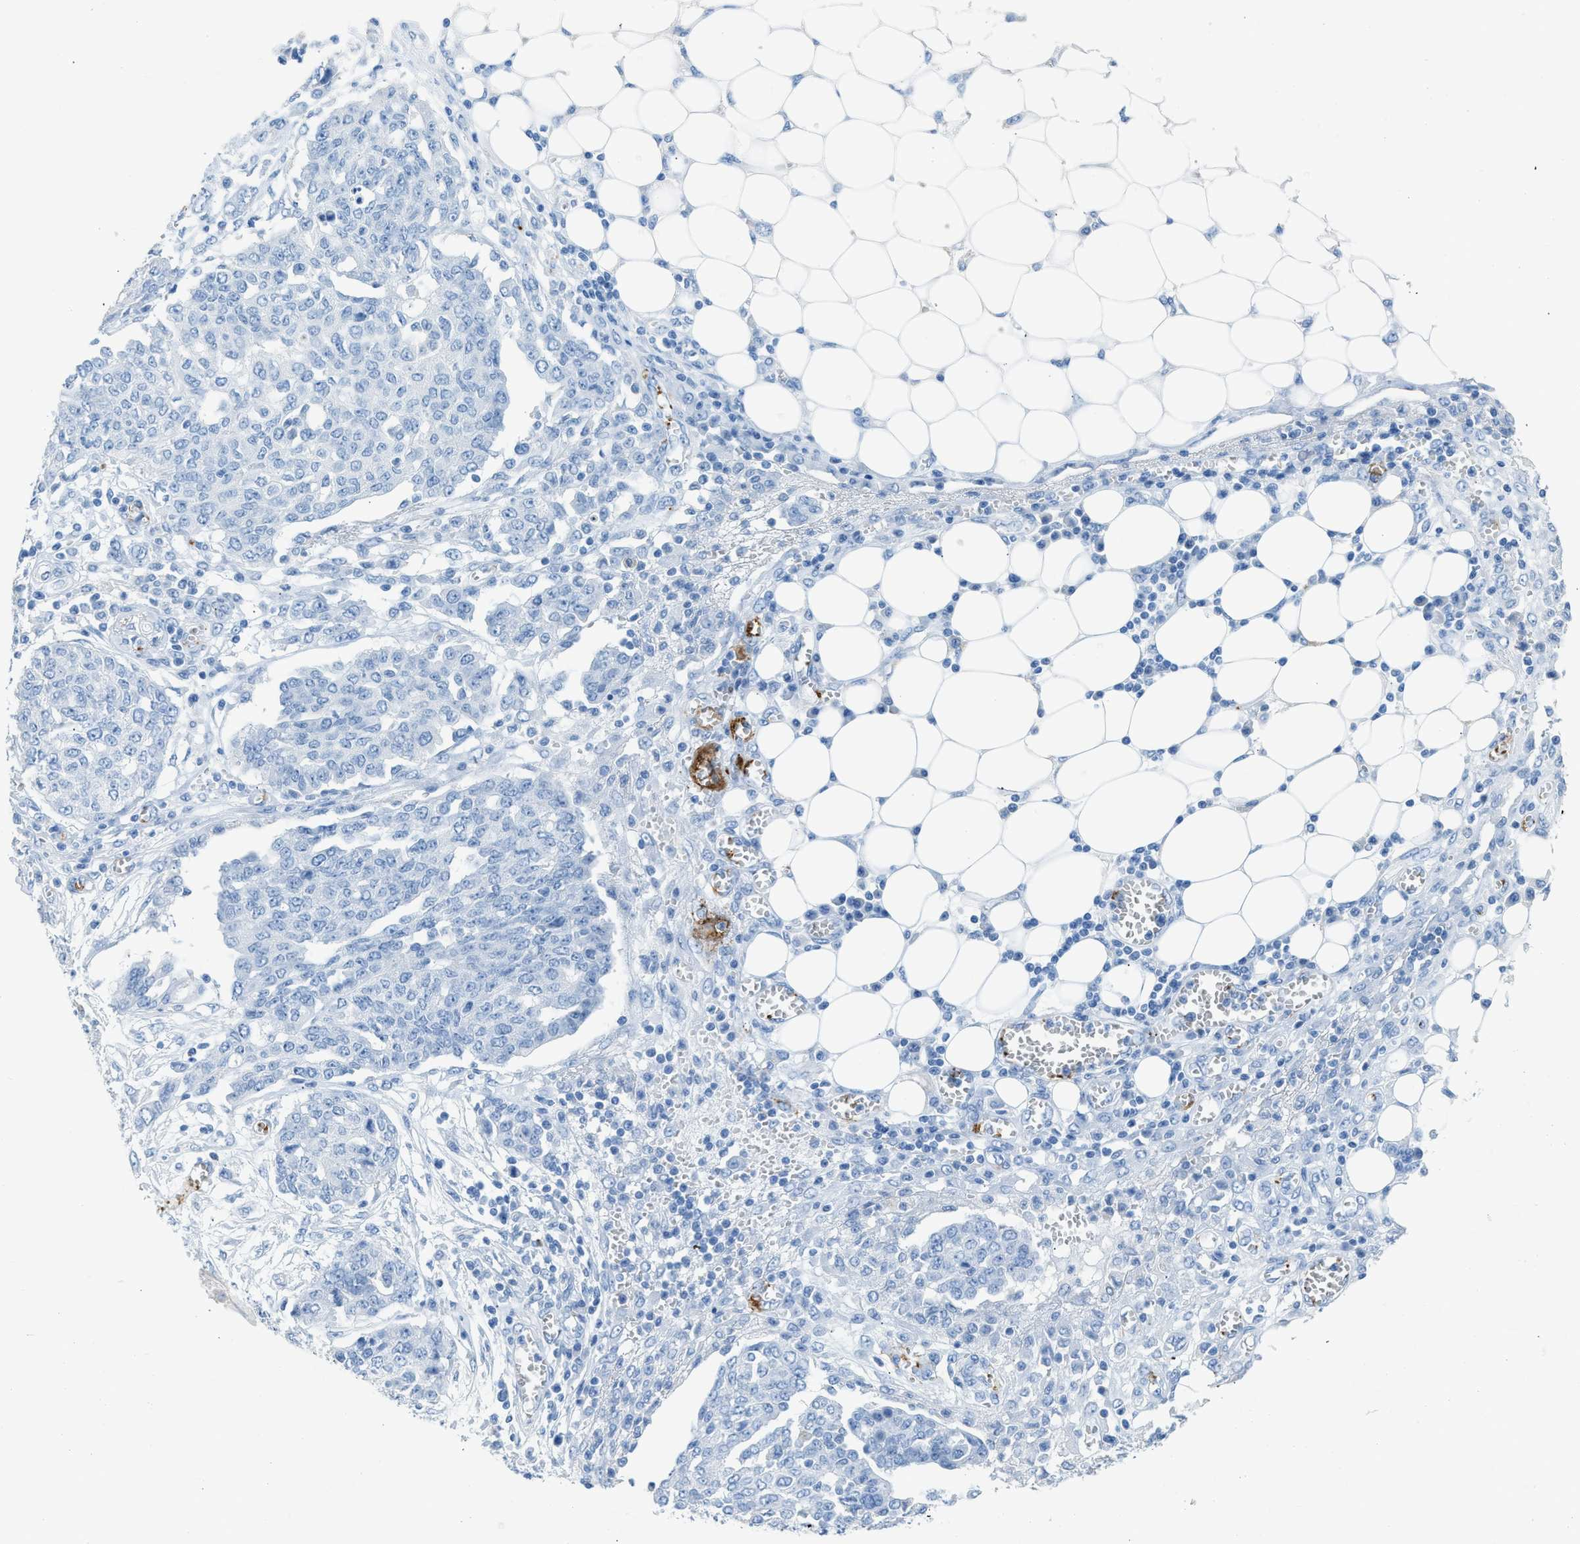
{"staining": {"intensity": "negative", "quantity": "none", "location": "none"}, "tissue": "ovarian cancer", "cell_type": "Tumor cells", "image_type": "cancer", "snomed": [{"axis": "morphology", "description": "Cystadenocarcinoma, serous, NOS"}, {"axis": "topography", "description": "Soft tissue"}, {"axis": "topography", "description": "Ovary"}], "caption": "Immunohistochemistry (IHC) micrograph of neoplastic tissue: ovarian cancer (serous cystadenocarcinoma) stained with DAB shows no significant protein positivity in tumor cells. (DAB IHC, high magnification).", "gene": "FAIM2", "patient": {"sex": "female", "age": 57}}